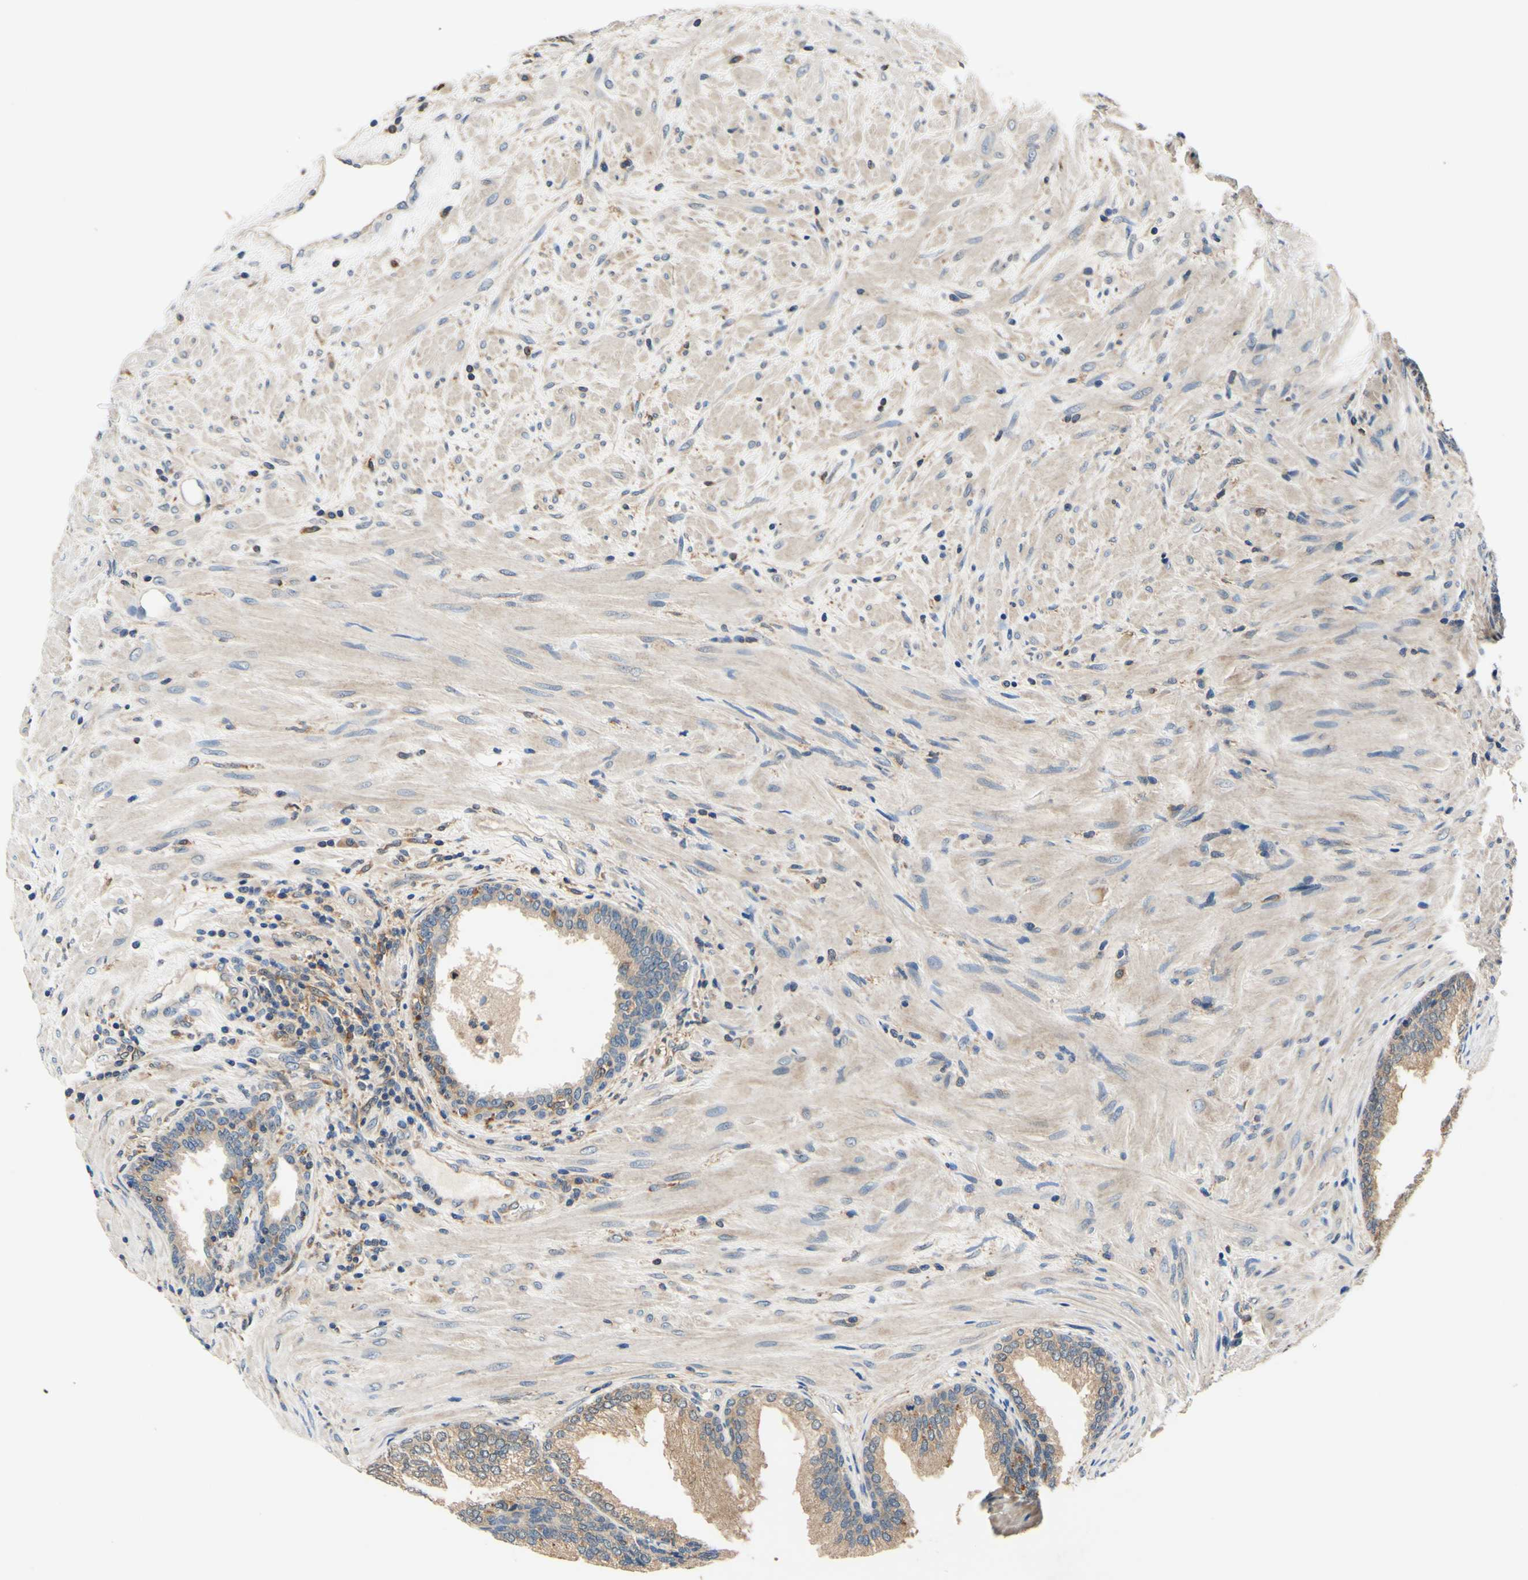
{"staining": {"intensity": "weak", "quantity": ">75%", "location": "cytoplasmic/membranous"}, "tissue": "prostate", "cell_type": "Glandular cells", "image_type": "normal", "snomed": [{"axis": "morphology", "description": "Normal tissue, NOS"}, {"axis": "topography", "description": "Prostate"}], "caption": "Normal prostate exhibits weak cytoplasmic/membranous expression in approximately >75% of glandular cells, visualized by immunohistochemistry. (Stains: DAB (3,3'-diaminobenzidine) in brown, nuclei in blue, Microscopy: brightfield microscopy at high magnification).", "gene": "PLA2G4A", "patient": {"sex": "male", "age": 76}}